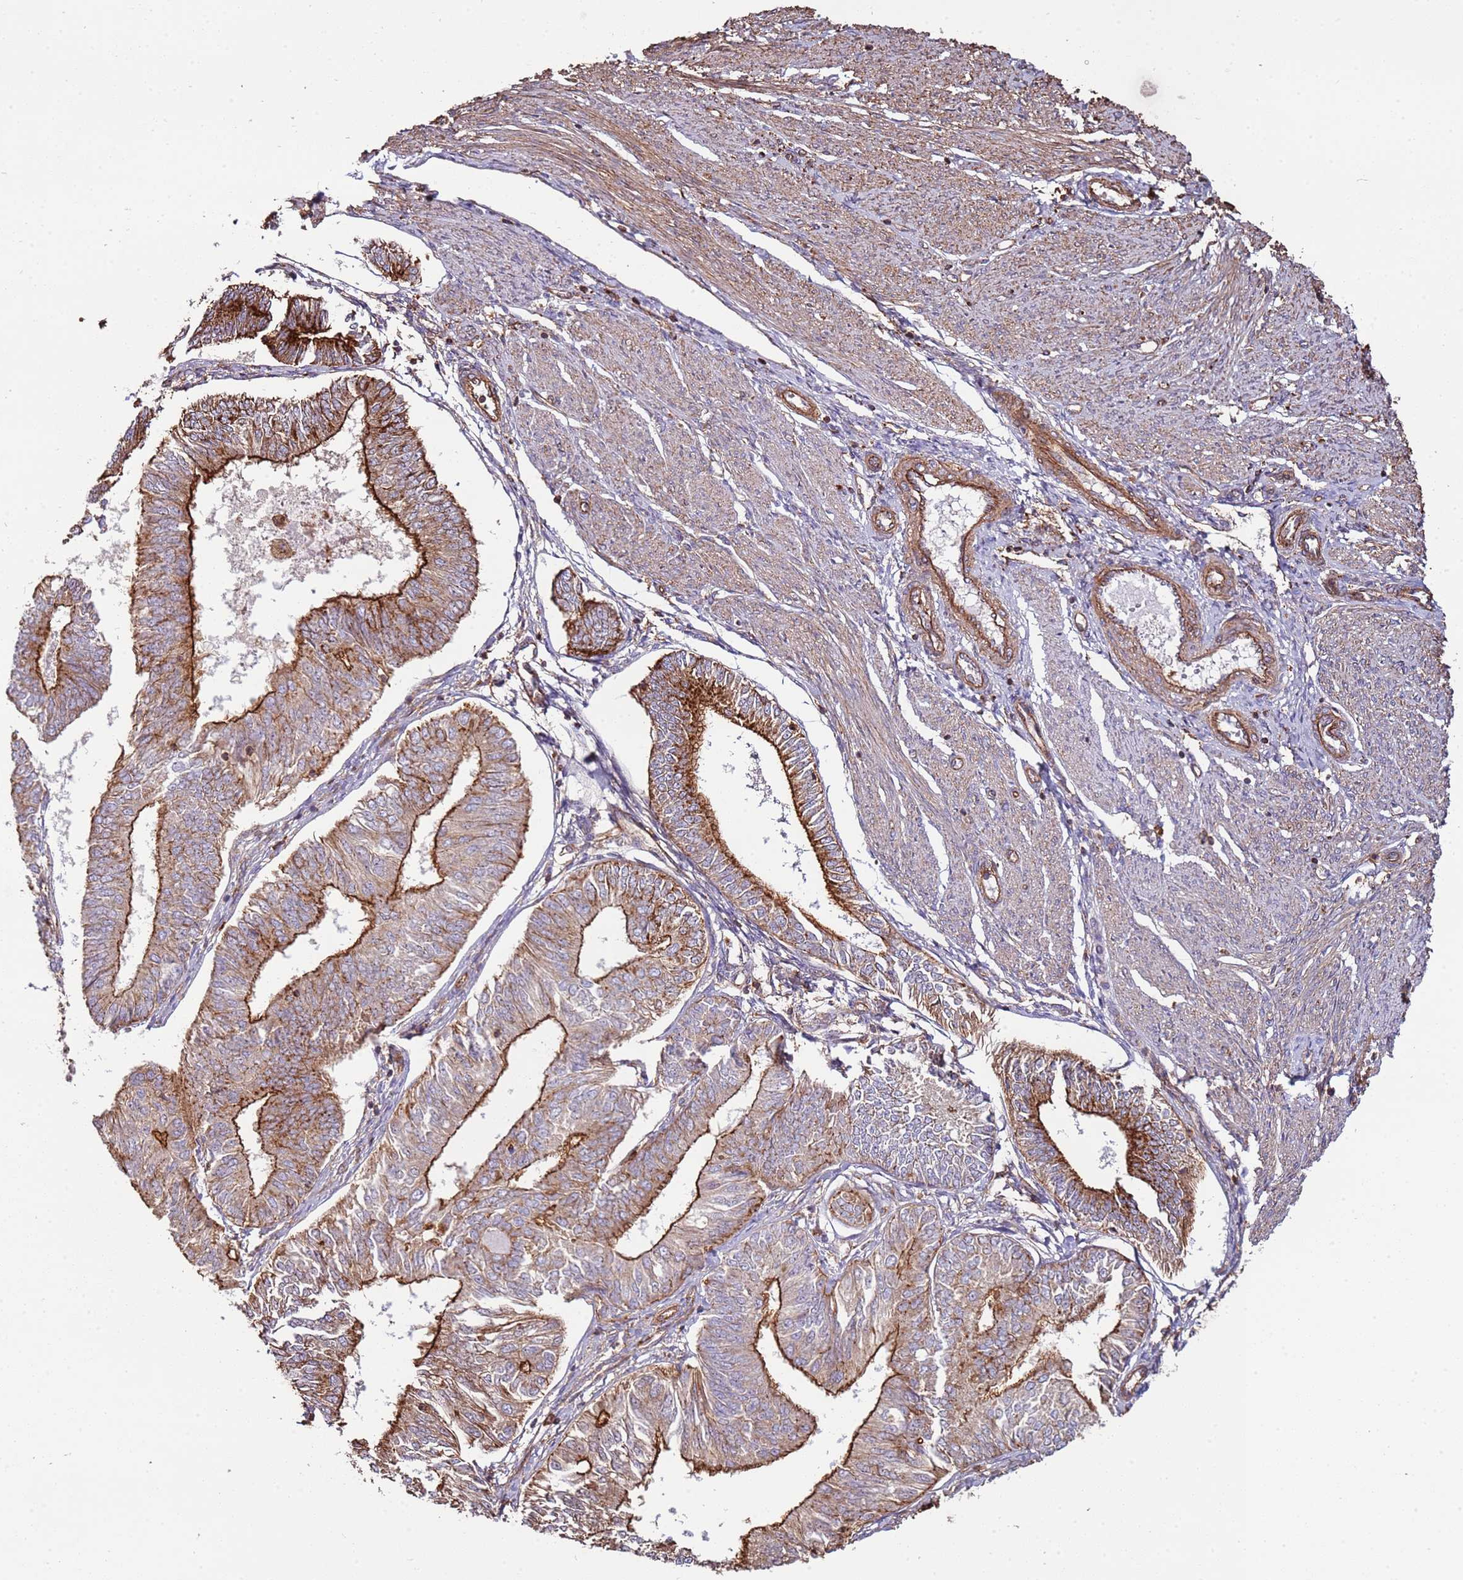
{"staining": {"intensity": "strong", "quantity": "25%-75%", "location": "cytoplasmic/membranous"}, "tissue": "endometrial cancer", "cell_type": "Tumor cells", "image_type": "cancer", "snomed": [{"axis": "morphology", "description": "Adenocarcinoma, NOS"}, {"axis": "topography", "description": "Endometrium"}], "caption": "Endometrial adenocarcinoma stained with DAB (3,3'-diaminobenzidine) immunohistochemistry shows high levels of strong cytoplasmic/membranous expression in approximately 25%-75% of tumor cells.", "gene": "NDUFAF4", "patient": {"sex": "female", "age": 58}}